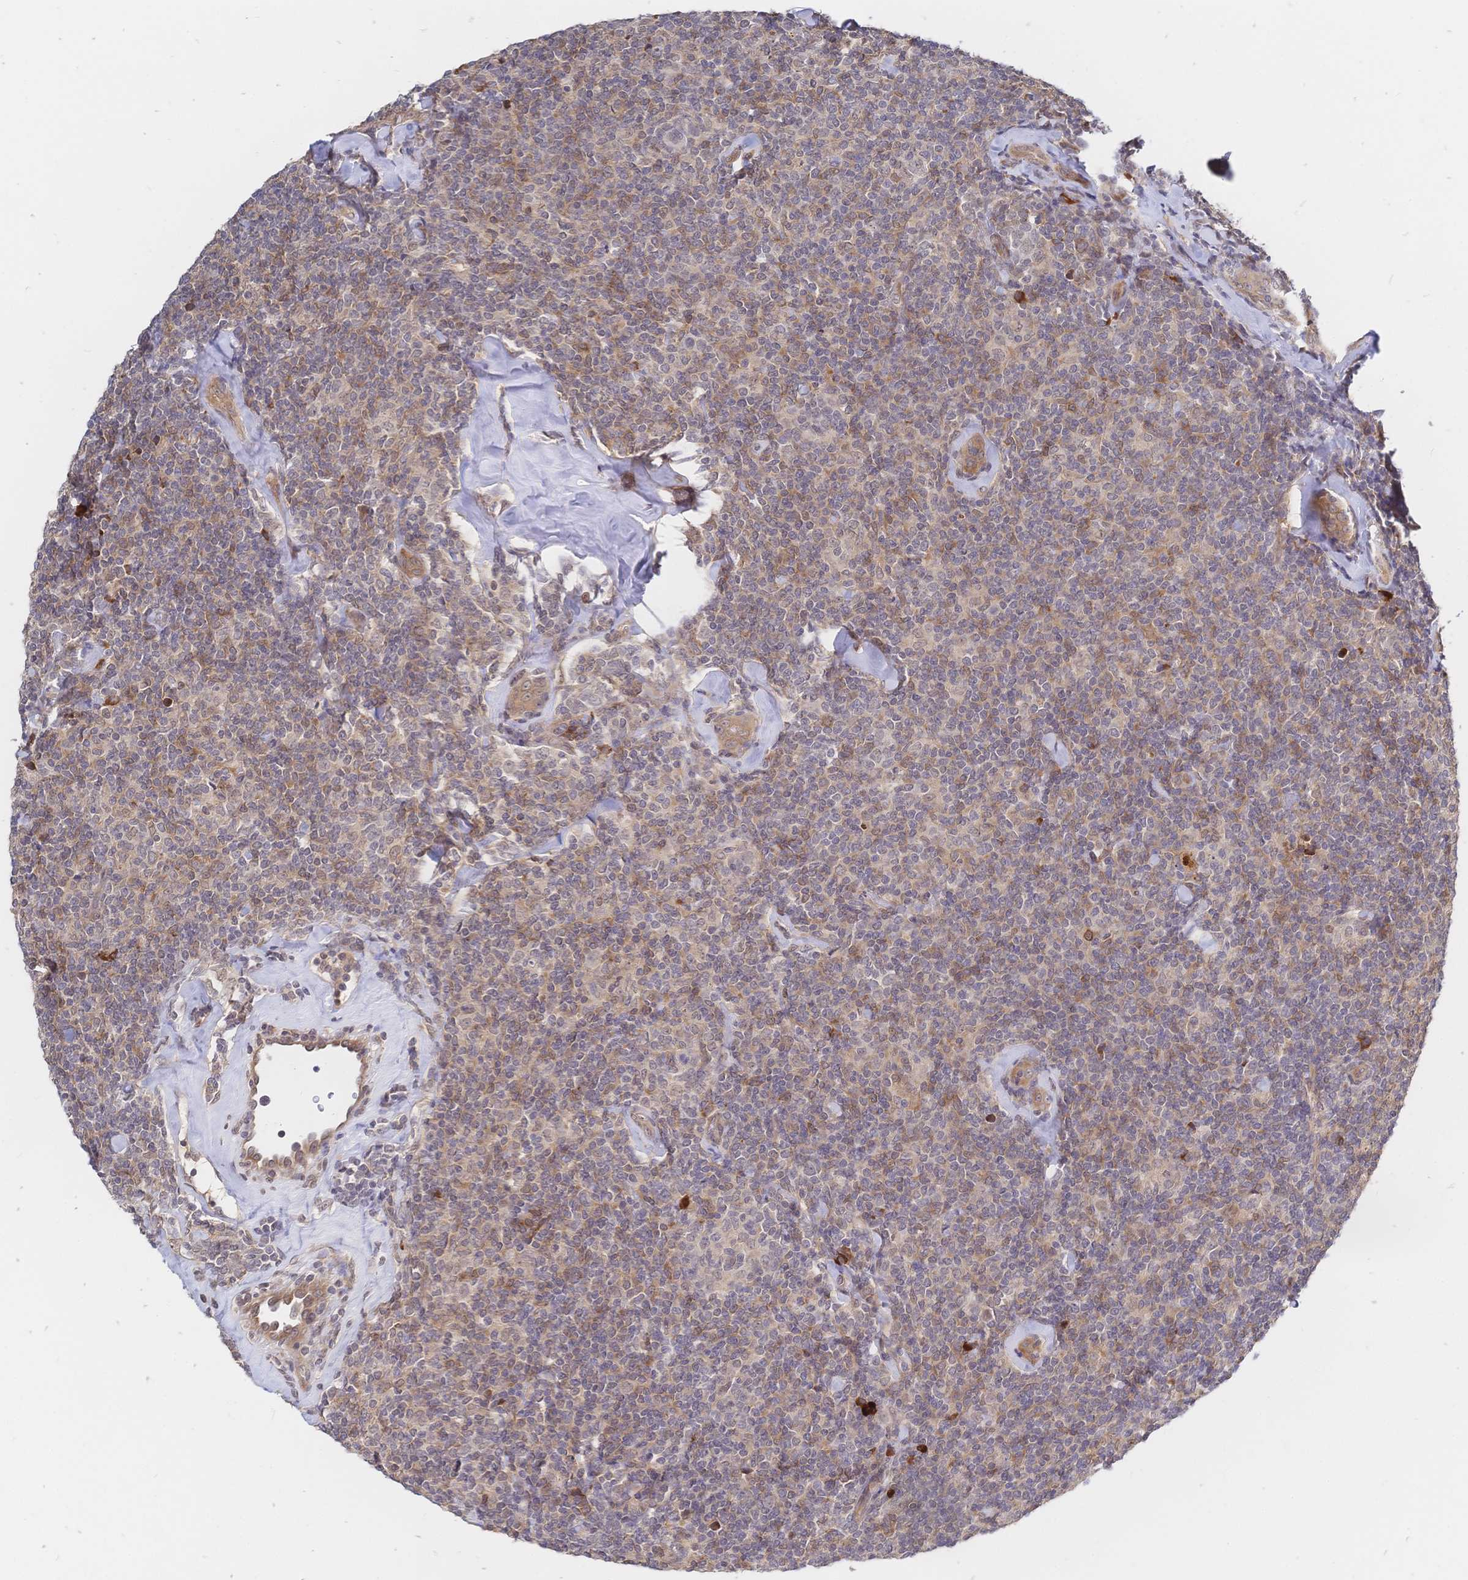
{"staining": {"intensity": "weak", "quantity": "25%-75%", "location": "cytoplasmic/membranous"}, "tissue": "lymphoma", "cell_type": "Tumor cells", "image_type": "cancer", "snomed": [{"axis": "morphology", "description": "Malignant lymphoma, non-Hodgkin's type, Low grade"}, {"axis": "topography", "description": "Lymph node"}], "caption": "Protein staining exhibits weak cytoplasmic/membranous expression in approximately 25%-75% of tumor cells in lymphoma.", "gene": "LMO4", "patient": {"sex": "female", "age": 56}}